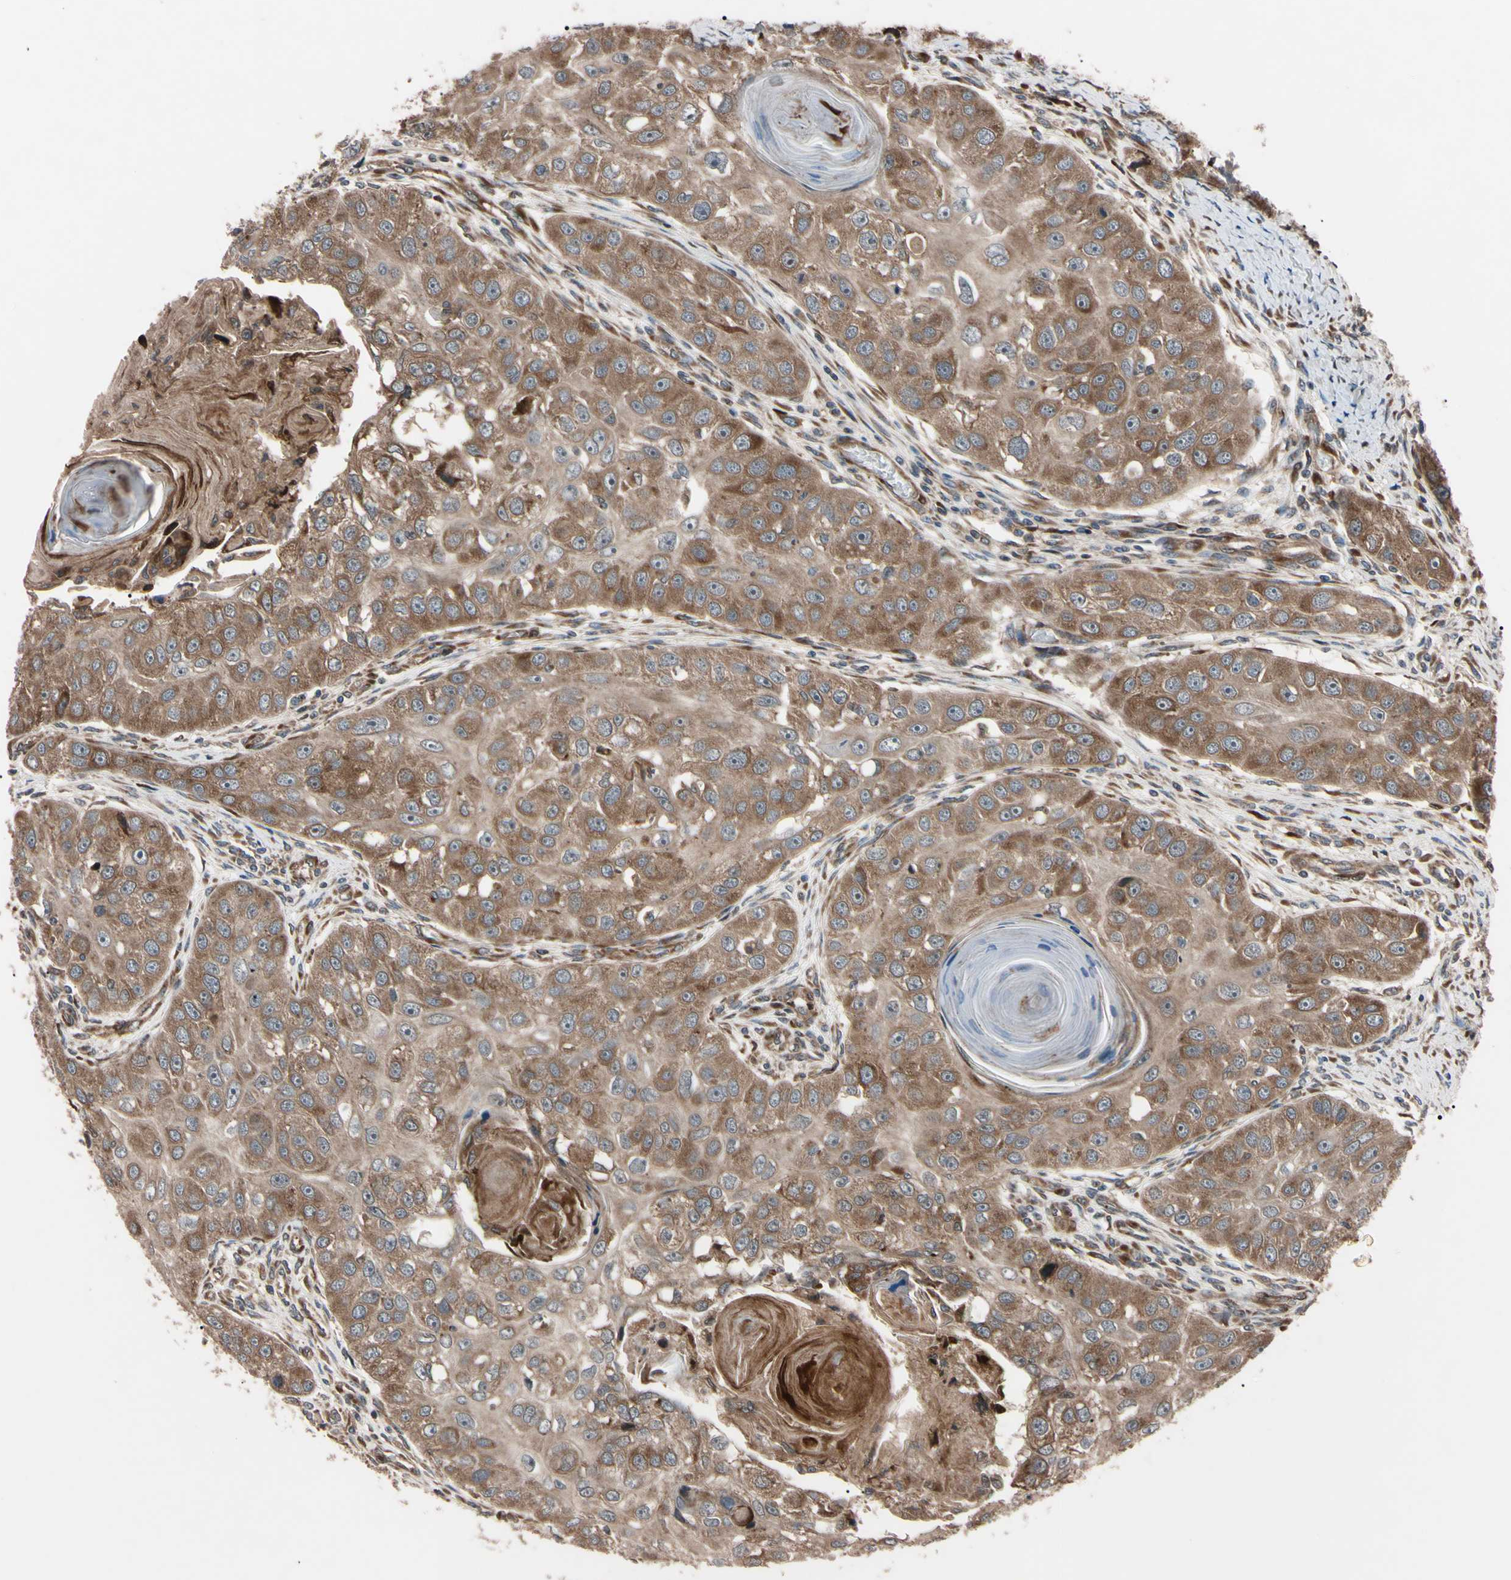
{"staining": {"intensity": "moderate", "quantity": ">75%", "location": "cytoplasmic/membranous"}, "tissue": "head and neck cancer", "cell_type": "Tumor cells", "image_type": "cancer", "snomed": [{"axis": "morphology", "description": "Normal tissue, NOS"}, {"axis": "morphology", "description": "Squamous cell carcinoma, NOS"}, {"axis": "topography", "description": "Skeletal muscle"}, {"axis": "topography", "description": "Head-Neck"}], "caption": "Head and neck cancer (squamous cell carcinoma) tissue displays moderate cytoplasmic/membranous positivity in about >75% of tumor cells", "gene": "GUCY1B1", "patient": {"sex": "male", "age": 51}}